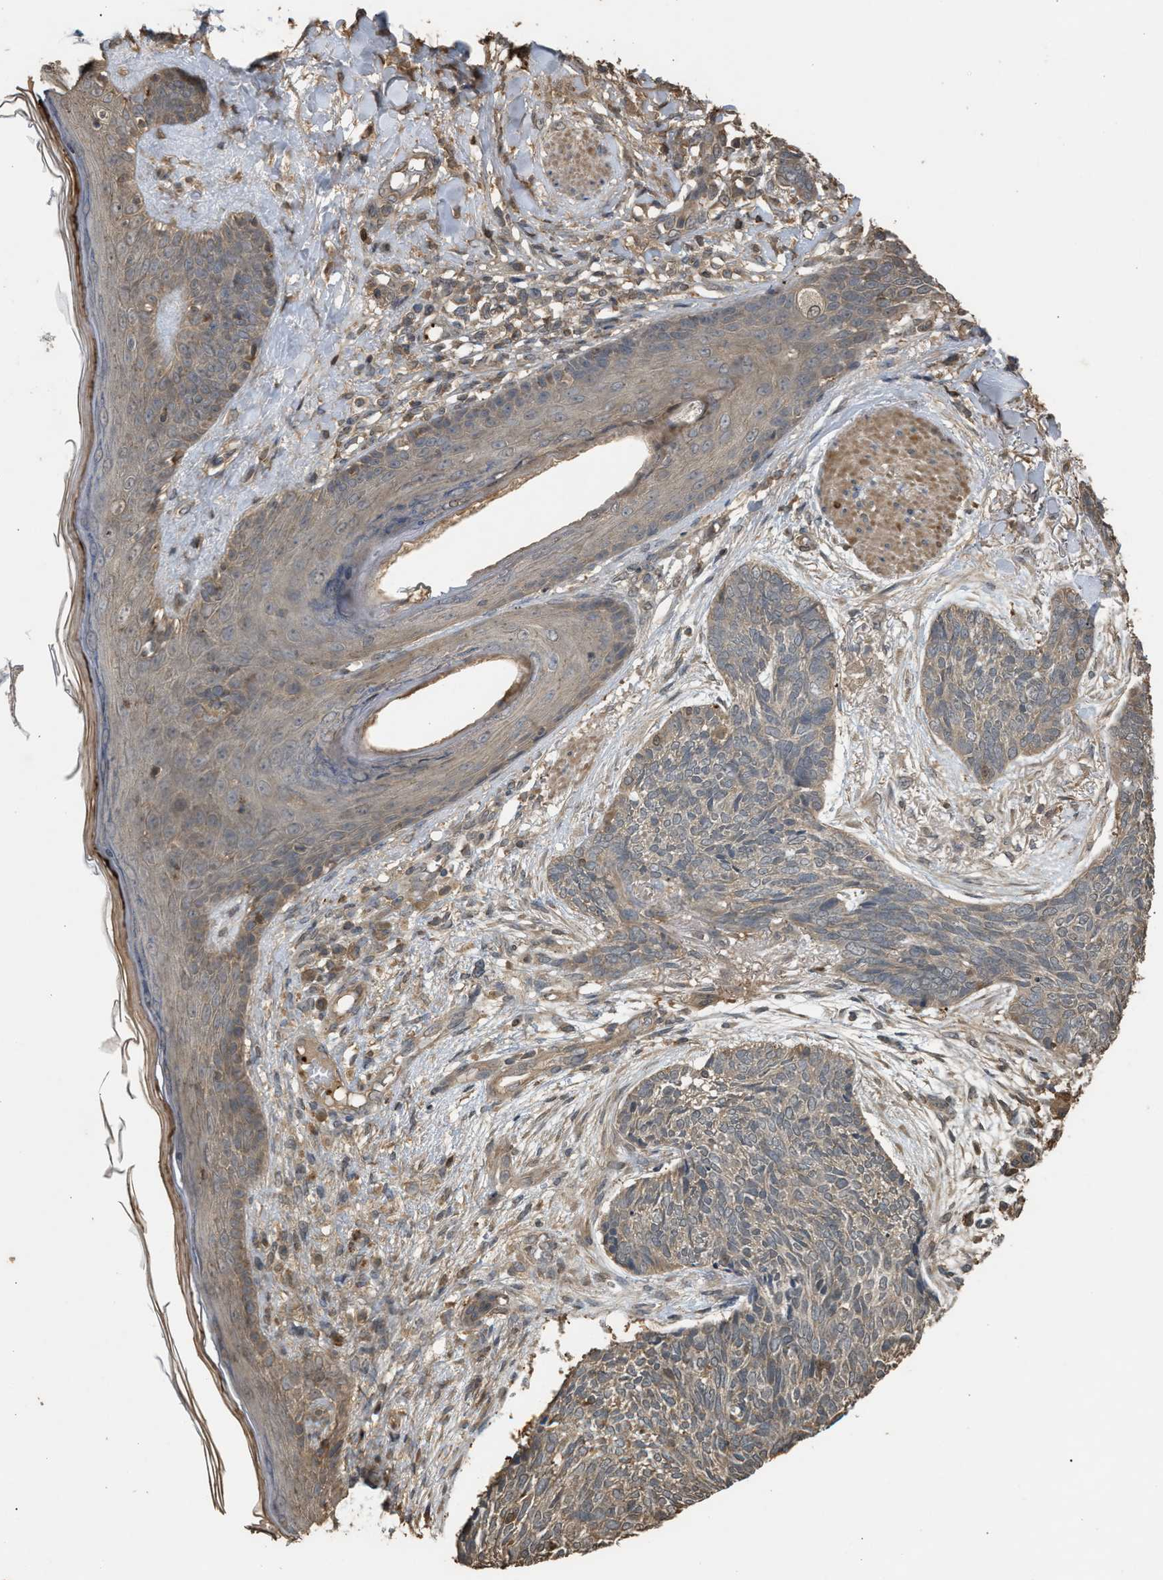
{"staining": {"intensity": "weak", "quantity": "<25%", "location": "cytoplasmic/membranous"}, "tissue": "skin cancer", "cell_type": "Tumor cells", "image_type": "cancer", "snomed": [{"axis": "morphology", "description": "Basal cell carcinoma"}, {"axis": "topography", "description": "Skin"}], "caption": "Tumor cells are negative for brown protein staining in skin cancer.", "gene": "ARHGDIA", "patient": {"sex": "female", "age": 84}}